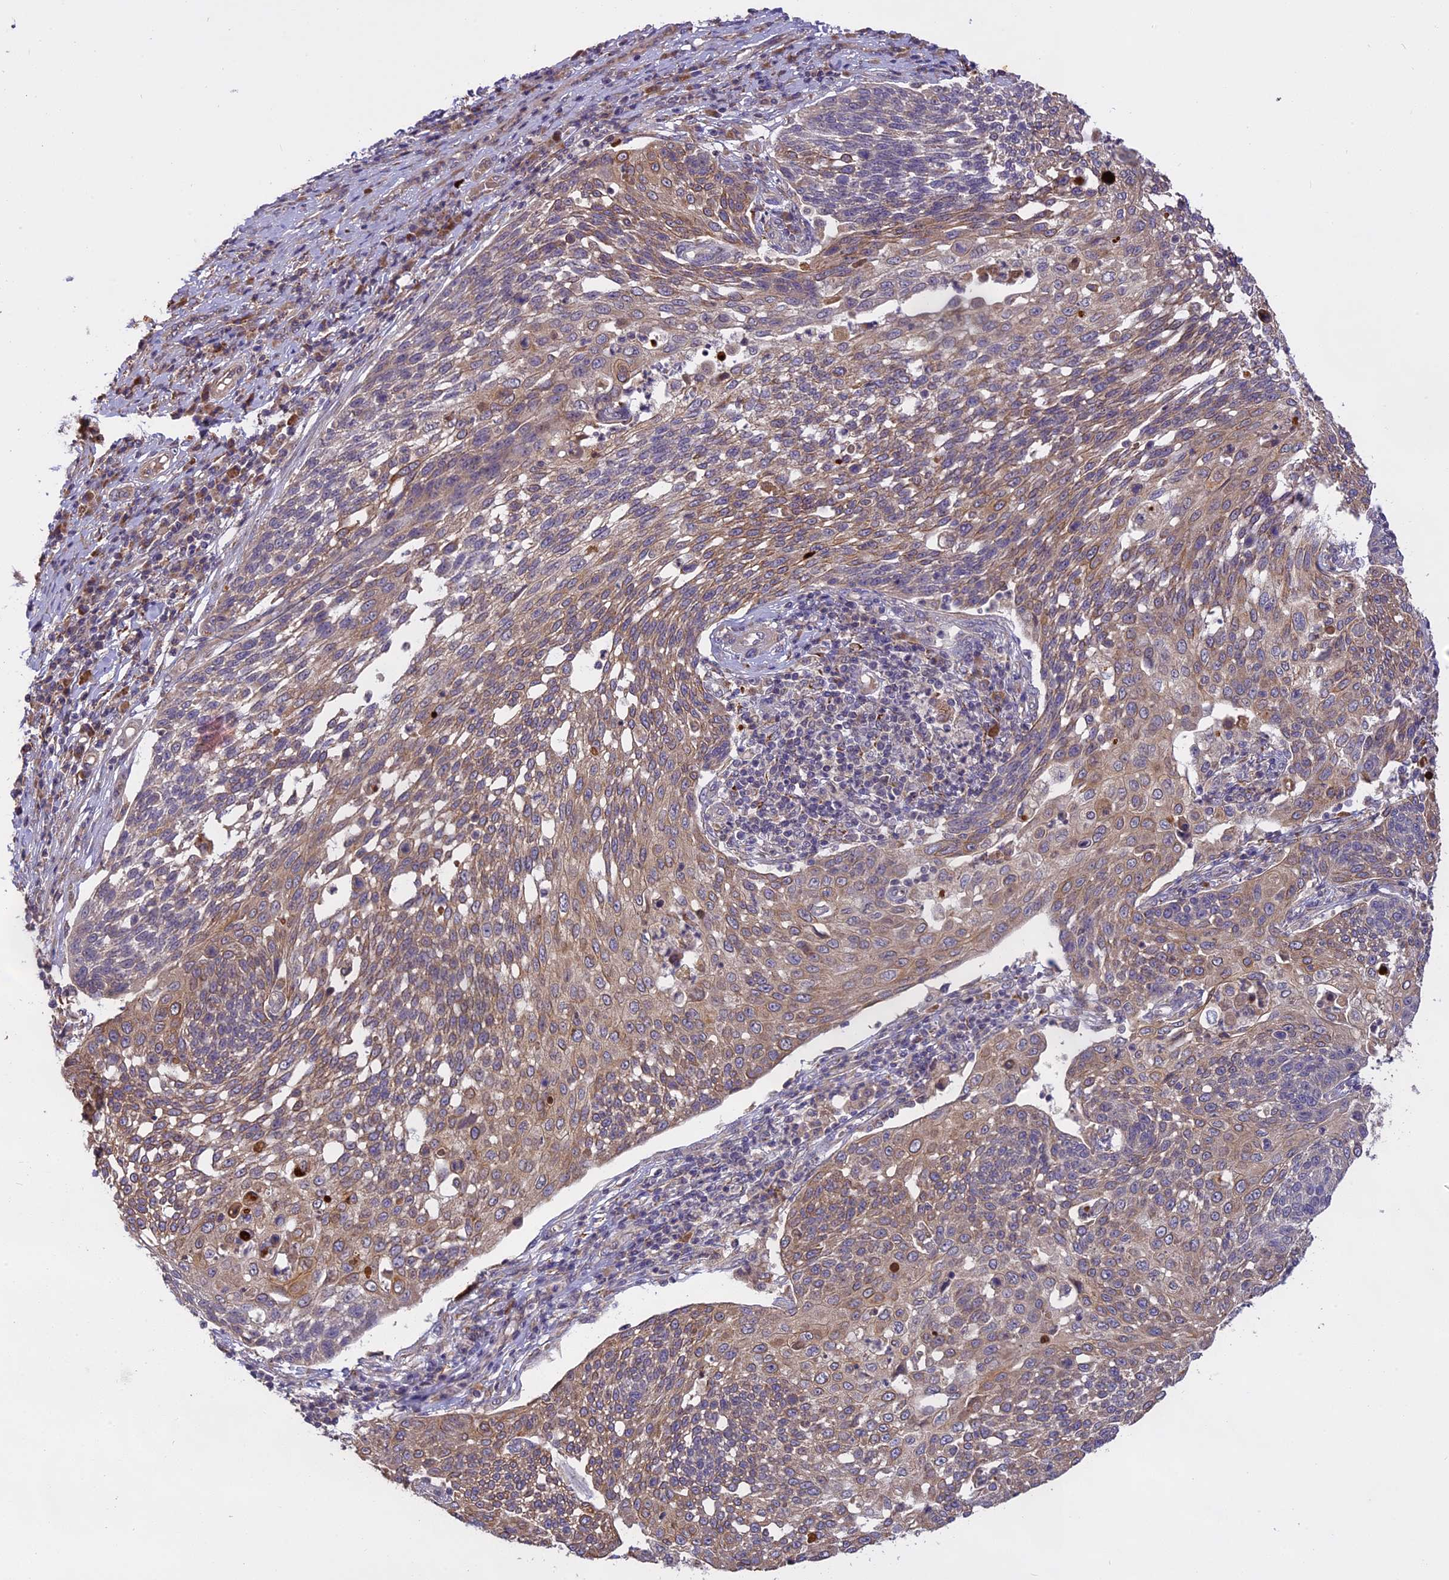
{"staining": {"intensity": "weak", "quantity": ">75%", "location": "cytoplasmic/membranous"}, "tissue": "cervical cancer", "cell_type": "Tumor cells", "image_type": "cancer", "snomed": [{"axis": "morphology", "description": "Squamous cell carcinoma, NOS"}, {"axis": "topography", "description": "Cervix"}], "caption": "Human cervical cancer (squamous cell carcinoma) stained with a protein marker reveals weak staining in tumor cells.", "gene": "MEMO1", "patient": {"sex": "female", "age": 34}}